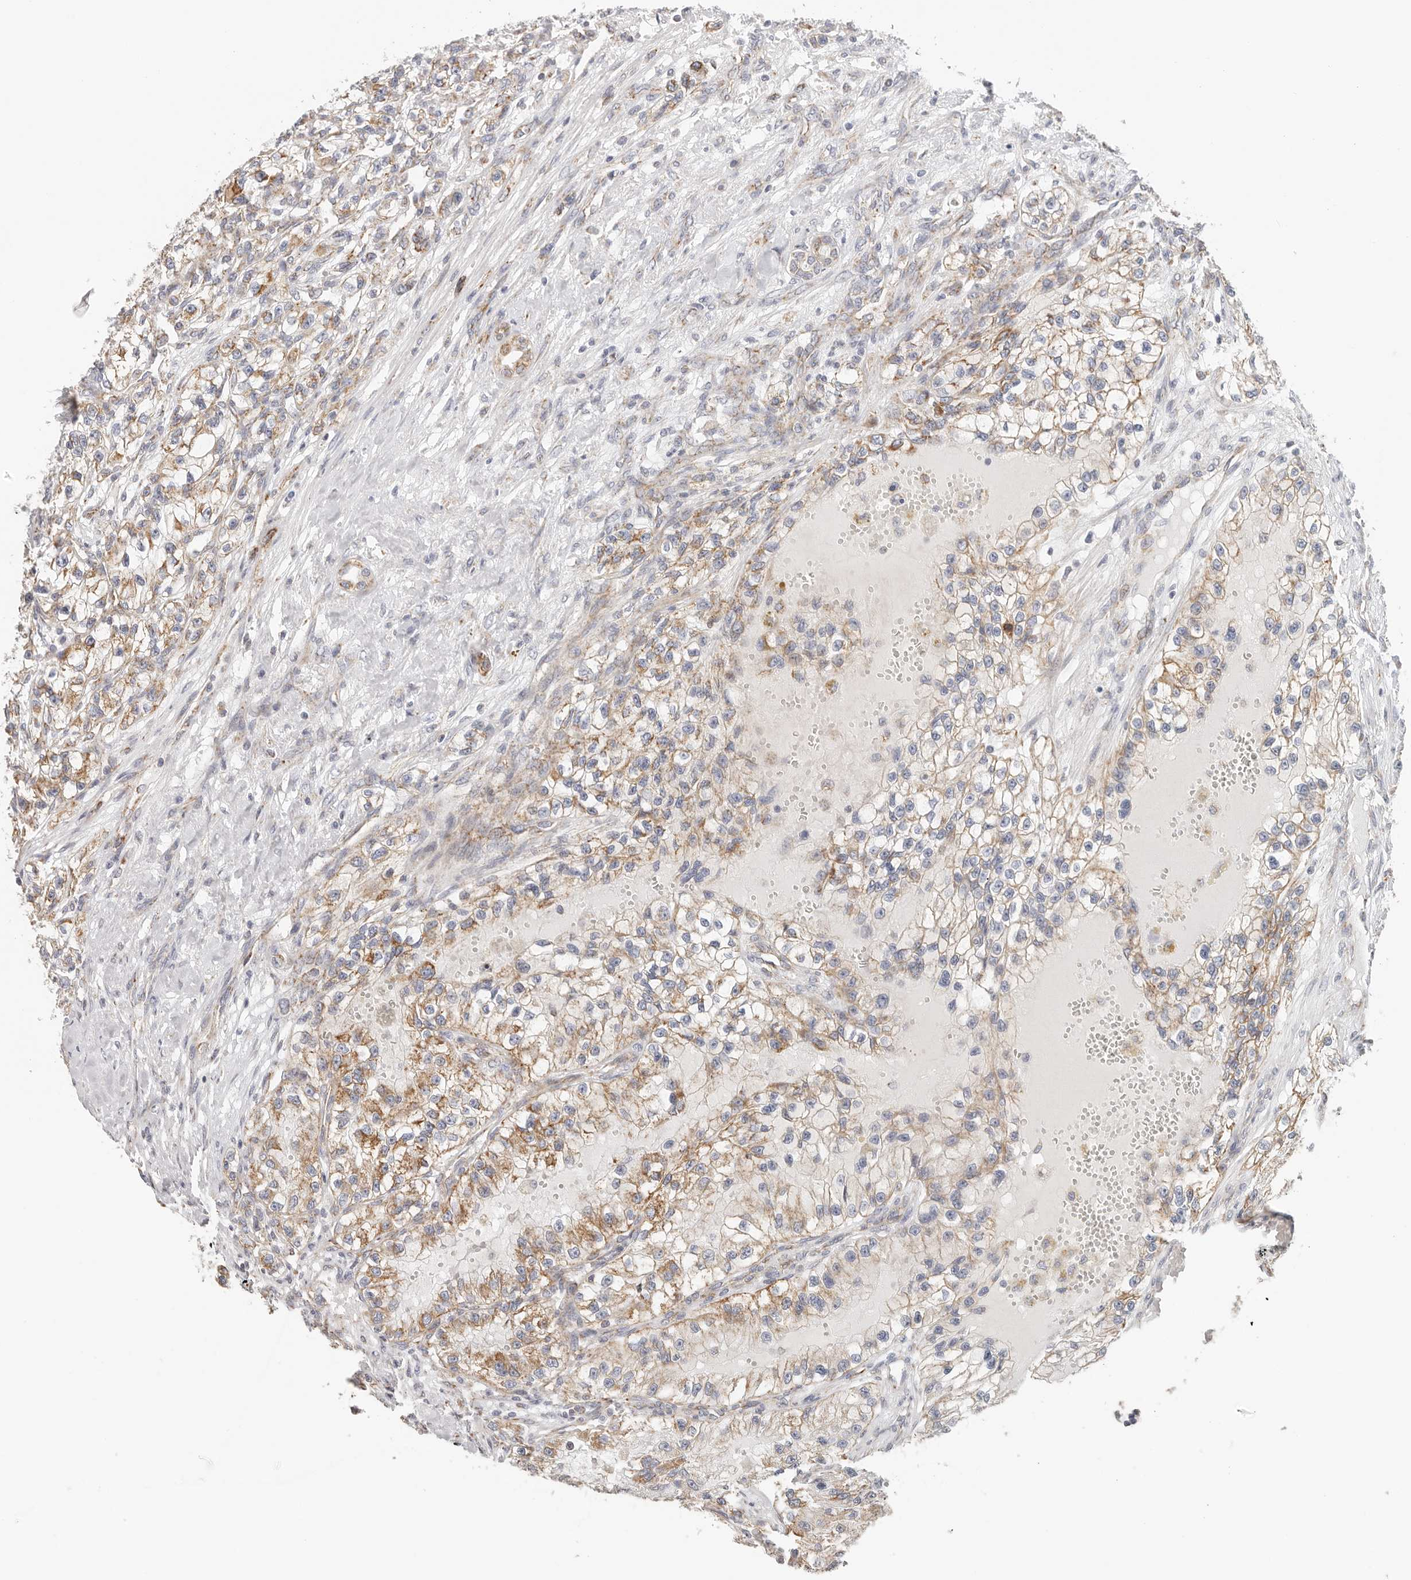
{"staining": {"intensity": "moderate", "quantity": "25%-75%", "location": "cytoplasmic/membranous"}, "tissue": "renal cancer", "cell_type": "Tumor cells", "image_type": "cancer", "snomed": [{"axis": "morphology", "description": "Adenocarcinoma, NOS"}, {"axis": "topography", "description": "Kidney"}], "caption": "A medium amount of moderate cytoplasmic/membranous expression is identified in about 25%-75% of tumor cells in renal cancer tissue.", "gene": "AFDN", "patient": {"sex": "female", "age": 57}}